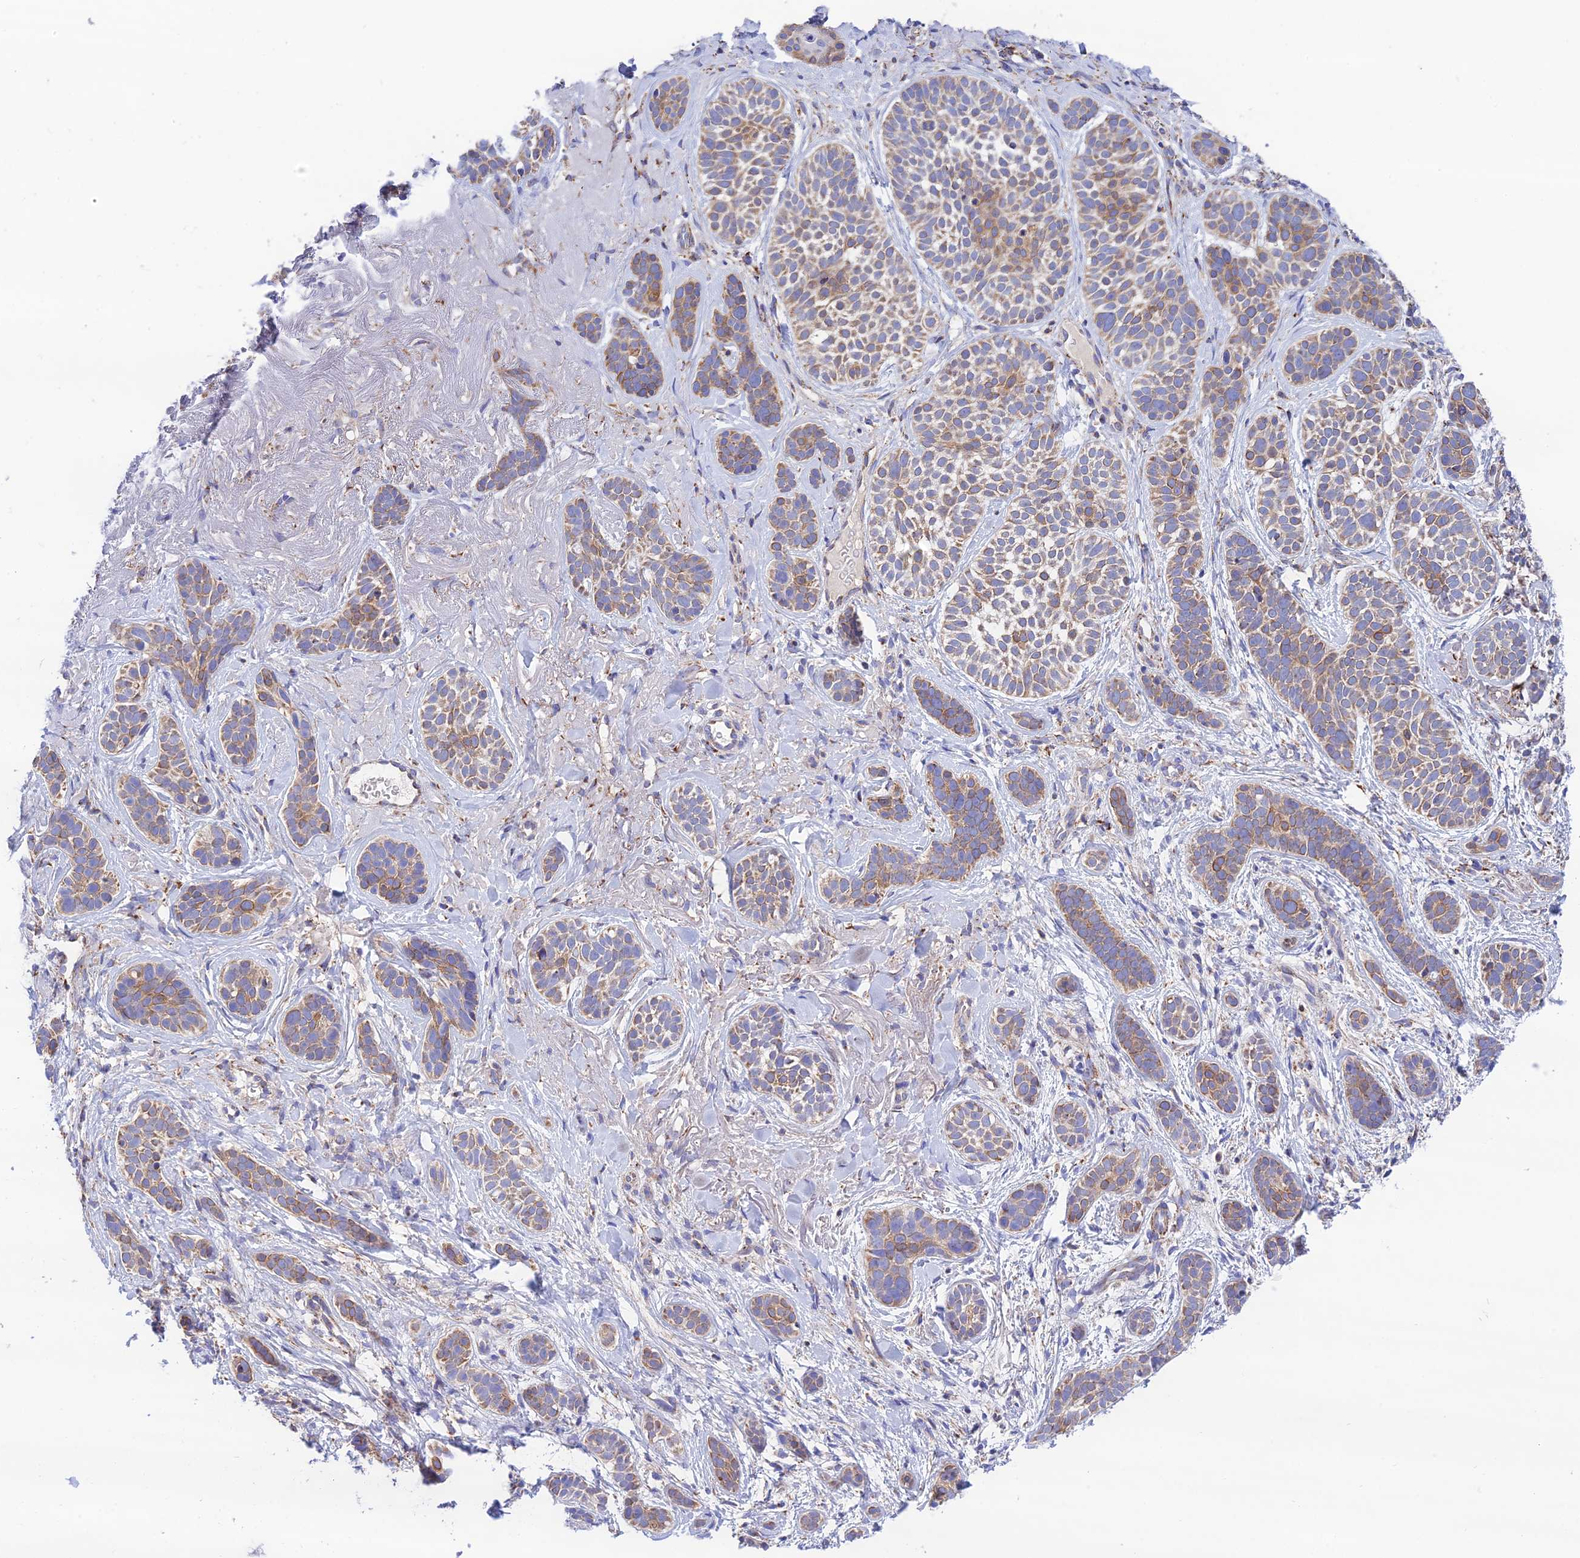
{"staining": {"intensity": "moderate", "quantity": ">75%", "location": "cytoplasmic/membranous"}, "tissue": "skin cancer", "cell_type": "Tumor cells", "image_type": "cancer", "snomed": [{"axis": "morphology", "description": "Basal cell carcinoma"}, {"axis": "topography", "description": "Skin"}], "caption": "Immunohistochemical staining of human skin basal cell carcinoma reveals medium levels of moderate cytoplasmic/membranous protein positivity in approximately >75% of tumor cells.", "gene": "HSDL2", "patient": {"sex": "male", "age": 71}}